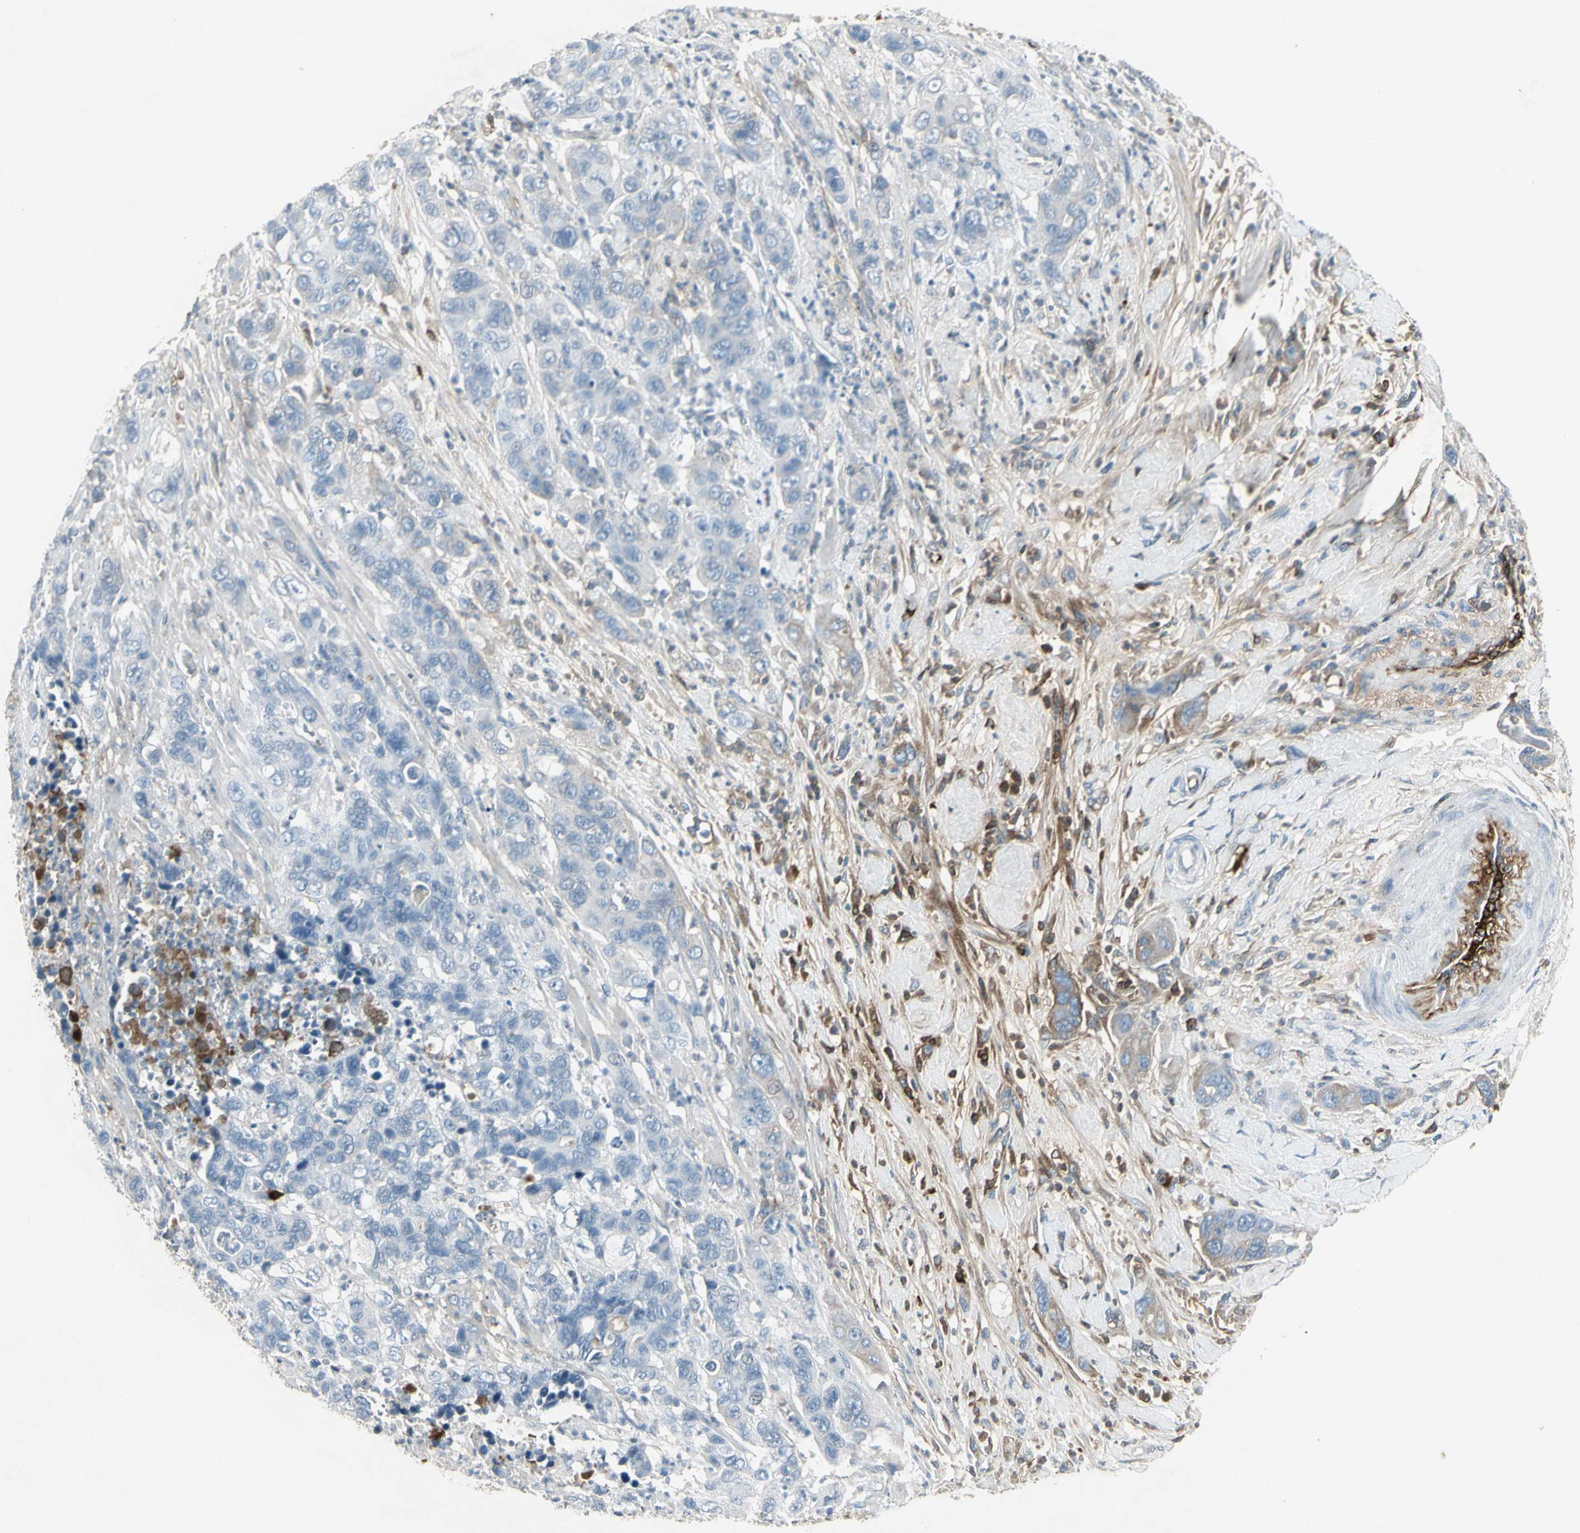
{"staining": {"intensity": "moderate", "quantity": "<25%", "location": "cytoplasmic/membranous"}, "tissue": "pancreatic cancer", "cell_type": "Tumor cells", "image_type": "cancer", "snomed": [{"axis": "morphology", "description": "Adenocarcinoma, NOS"}, {"axis": "topography", "description": "Pancreas"}], "caption": "This is a photomicrograph of immunohistochemistry (IHC) staining of pancreatic adenocarcinoma, which shows moderate positivity in the cytoplasmic/membranous of tumor cells.", "gene": "IGHM", "patient": {"sex": "female", "age": 71}}